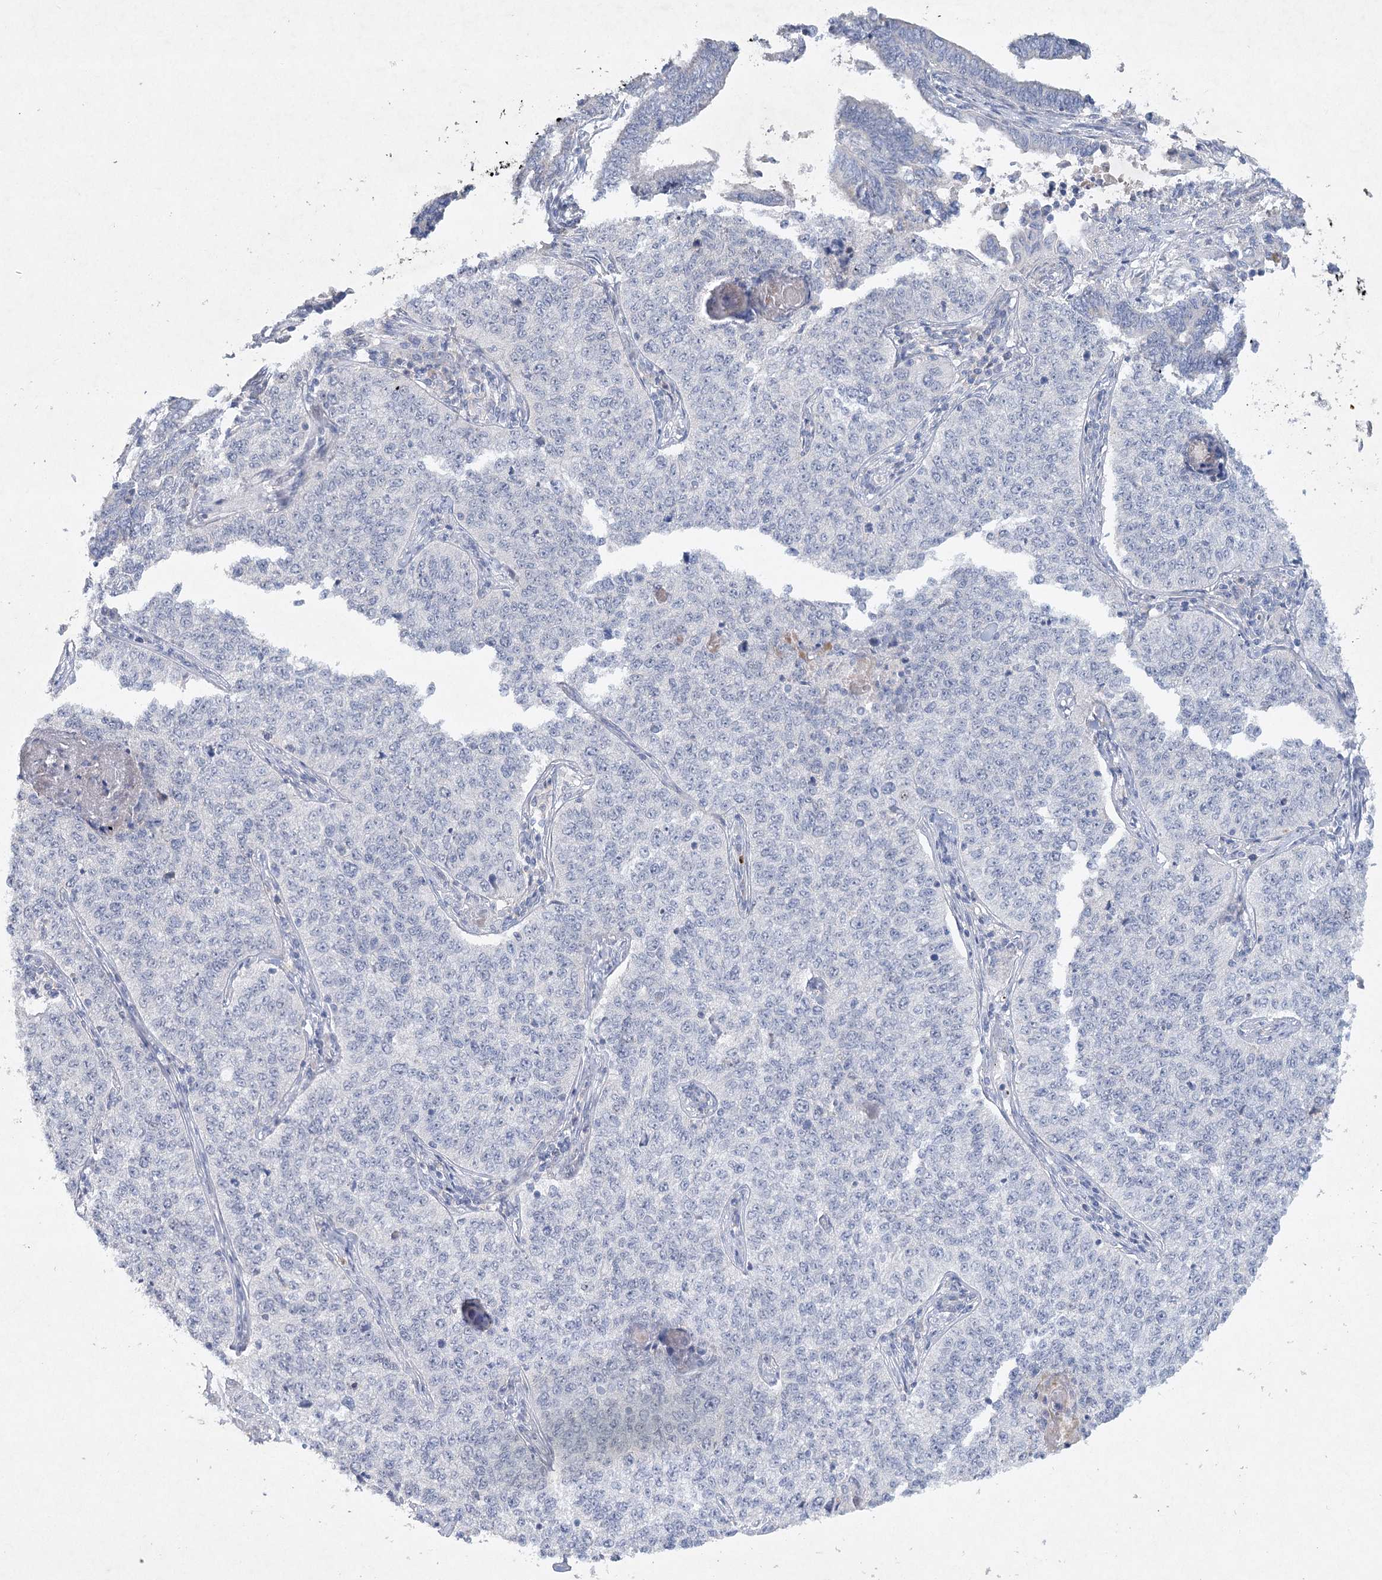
{"staining": {"intensity": "negative", "quantity": "none", "location": "none"}, "tissue": "cervical cancer", "cell_type": "Tumor cells", "image_type": "cancer", "snomed": [{"axis": "morphology", "description": "Squamous cell carcinoma, NOS"}, {"axis": "topography", "description": "Cervix"}], "caption": "Immunohistochemistry image of neoplastic tissue: cervical squamous cell carcinoma stained with DAB (3,3'-diaminobenzidine) reveals no significant protein expression in tumor cells.", "gene": "RFX6", "patient": {"sex": "female", "age": 35}}